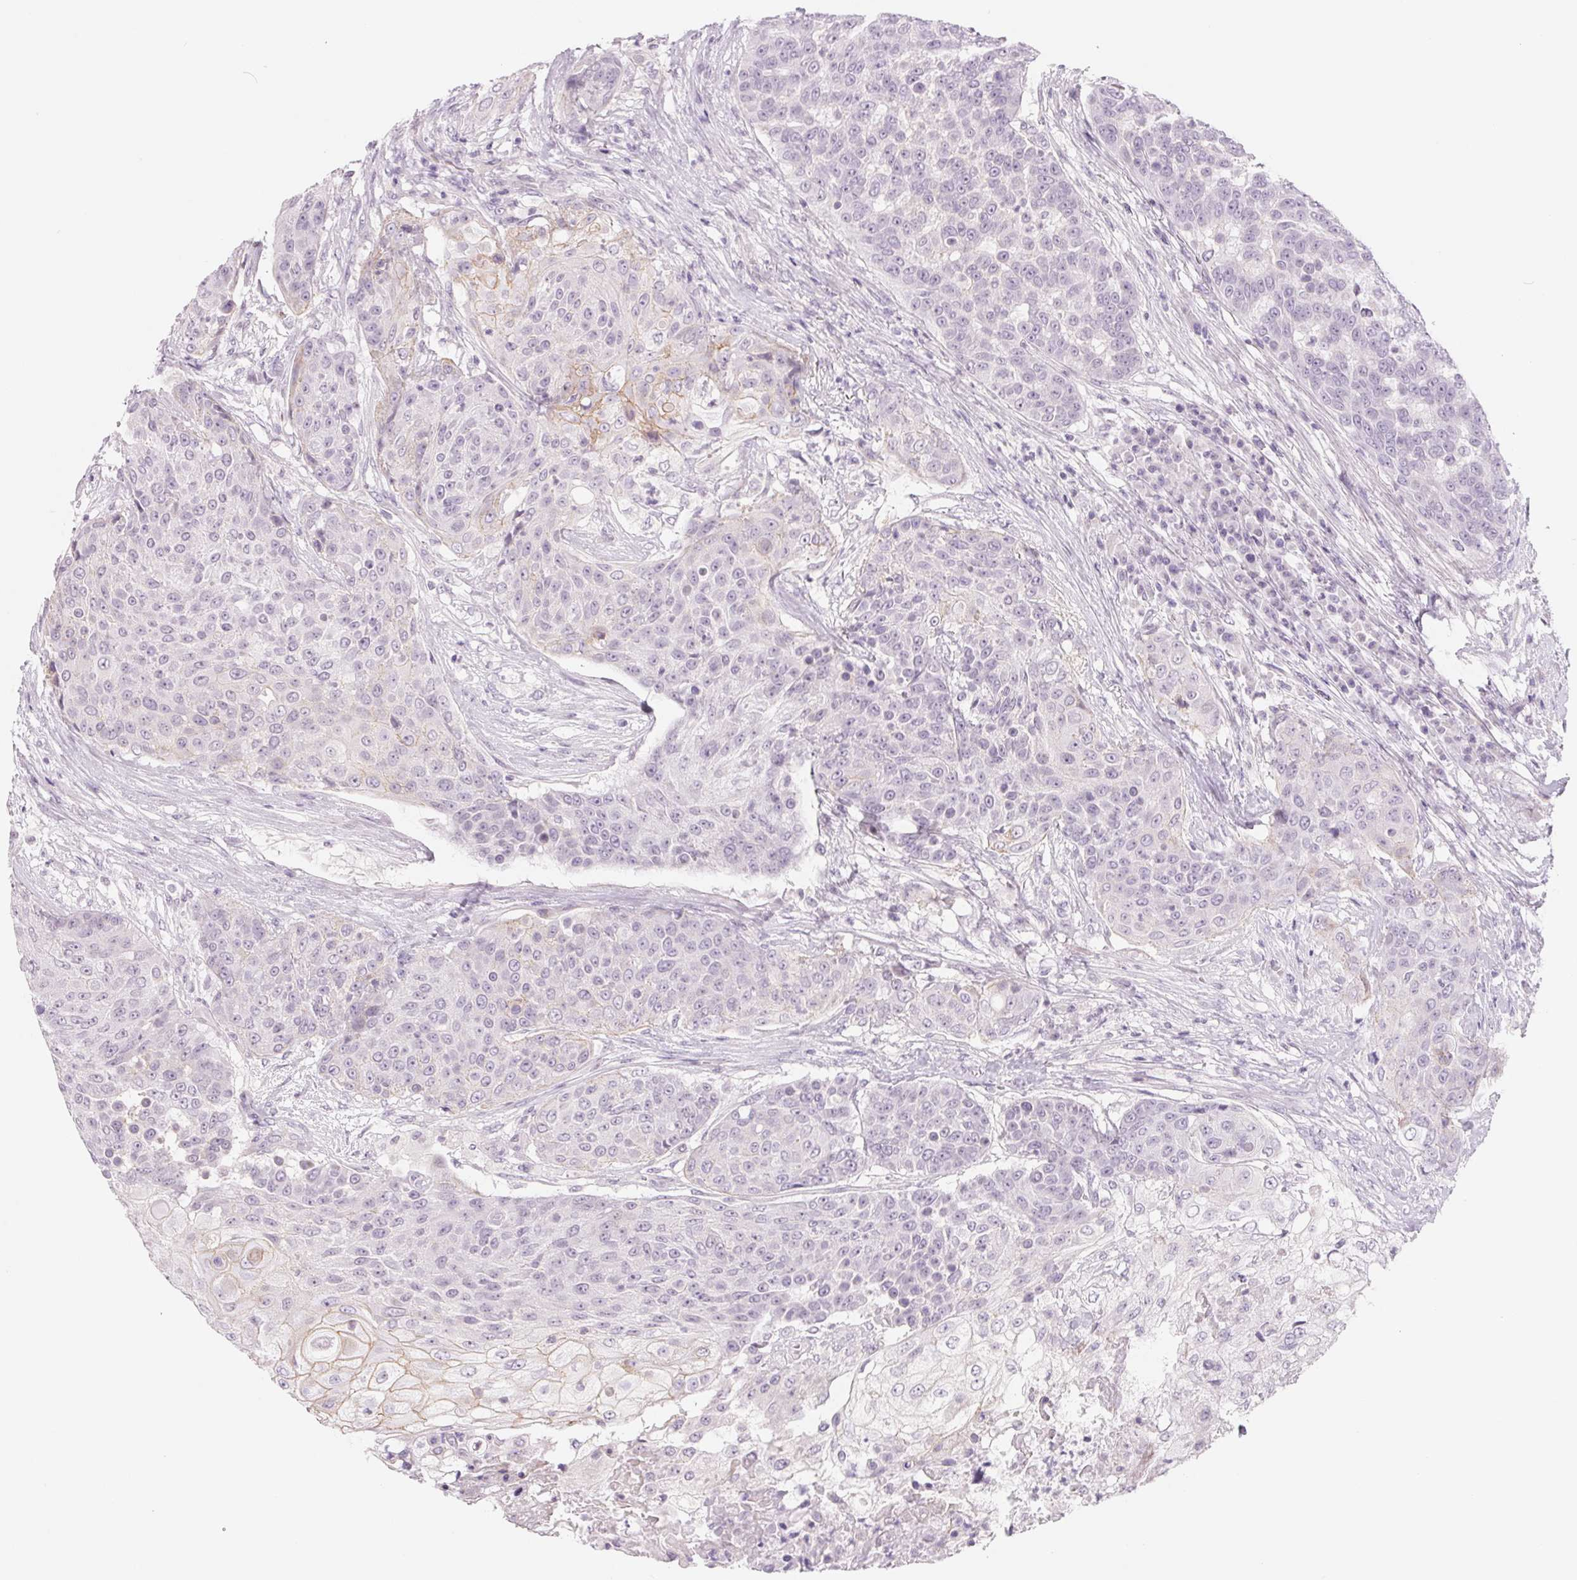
{"staining": {"intensity": "negative", "quantity": "none", "location": "none"}, "tissue": "urothelial cancer", "cell_type": "Tumor cells", "image_type": "cancer", "snomed": [{"axis": "morphology", "description": "Urothelial carcinoma, High grade"}, {"axis": "topography", "description": "Urinary bladder"}], "caption": "Micrograph shows no significant protein positivity in tumor cells of urothelial cancer.", "gene": "CCDC168", "patient": {"sex": "female", "age": 63}}